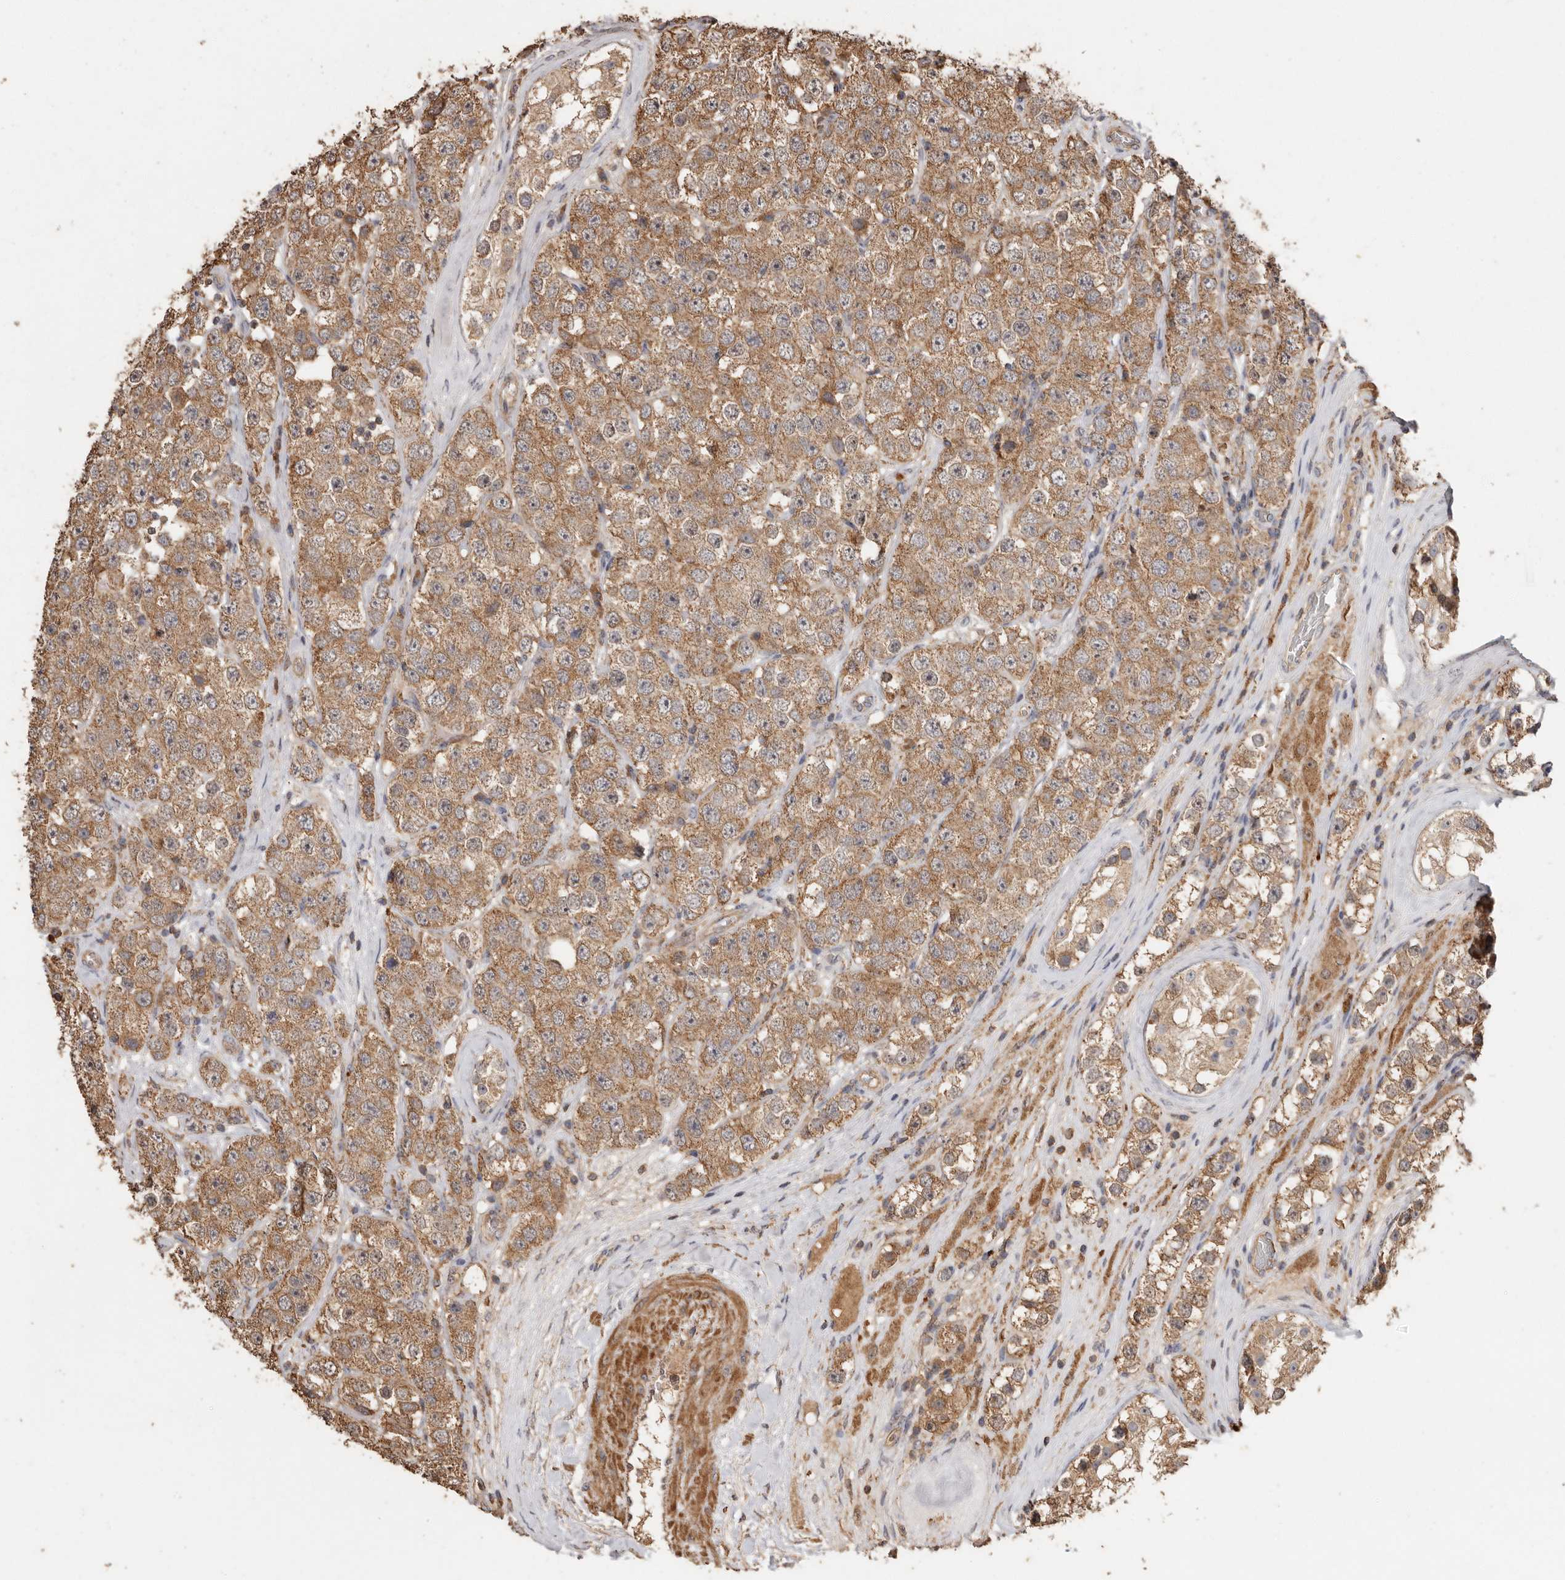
{"staining": {"intensity": "moderate", "quantity": ">75%", "location": "cytoplasmic/membranous"}, "tissue": "testis cancer", "cell_type": "Tumor cells", "image_type": "cancer", "snomed": [{"axis": "morphology", "description": "Seminoma, NOS"}, {"axis": "topography", "description": "Testis"}], "caption": "High-magnification brightfield microscopy of seminoma (testis) stained with DAB (3,3'-diaminobenzidine) (brown) and counterstained with hematoxylin (blue). tumor cells exhibit moderate cytoplasmic/membranous staining is seen in approximately>75% of cells.", "gene": "RWDD1", "patient": {"sex": "male", "age": 28}}